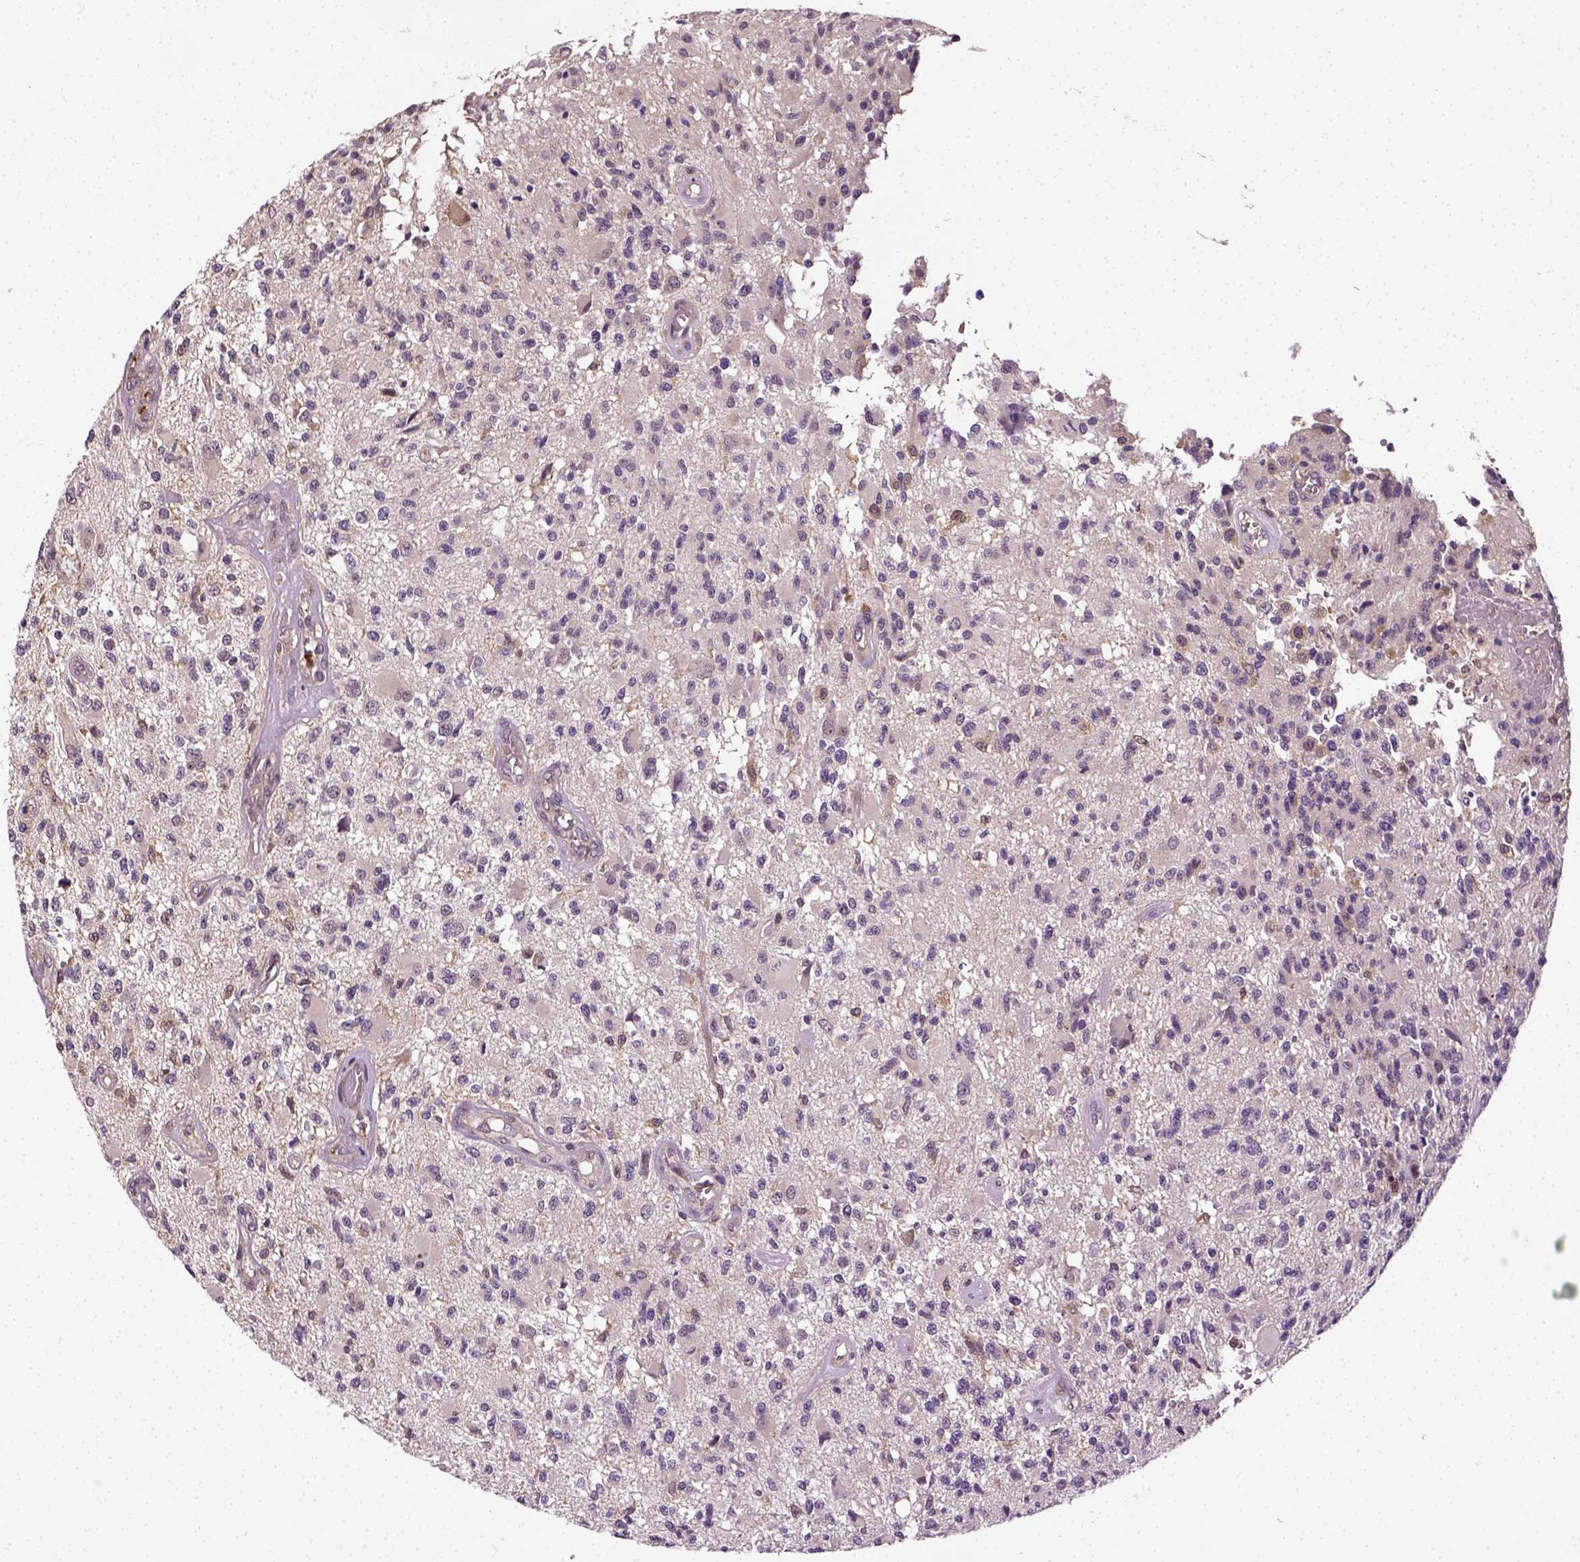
{"staining": {"intensity": "negative", "quantity": "none", "location": "none"}, "tissue": "glioma", "cell_type": "Tumor cells", "image_type": "cancer", "snomed": [{"axis": "morphology", "description": "Glioma, malignant, High grade"}, {"axis": "topography", "description": "Brain"}], "caption": "High magnification brightfield microscopy of glioma stained with DAB (brown) and counterstained with hematoxylin (blue): tumor cells show no significant positivity.", "gene": "MATK", "patient": {"sex": "female", "age": 63}}